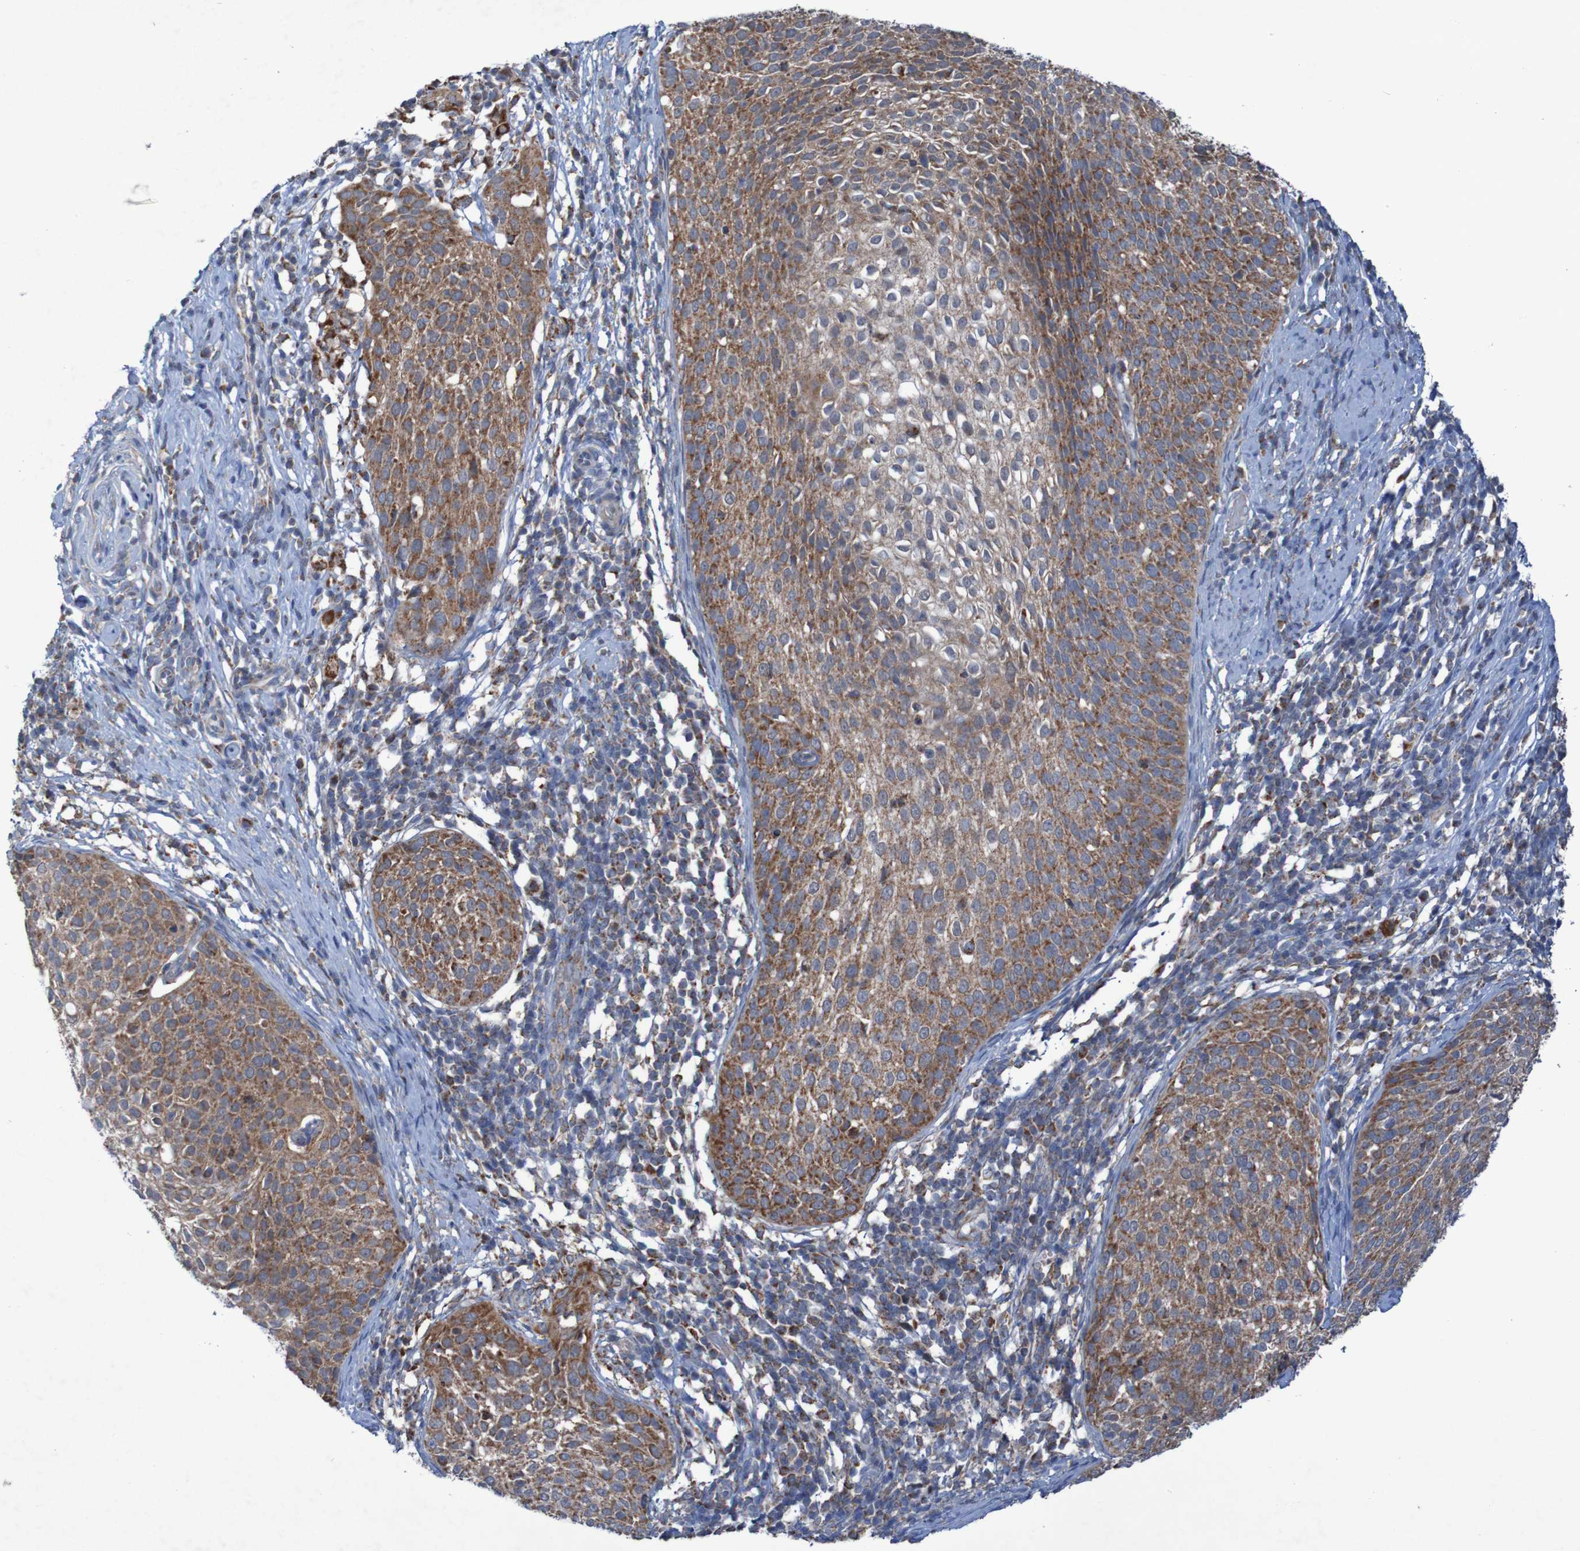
{"staining": {"intensity": "moderate", "quantity": ">75%", "location": "cytoplasmic/membranous"}, "tissue": "cervical cancer", "cell_type": "Tumor cells", "image_type": "cancer", "snomed": [{"axis": "morphology", "description": "Squamous cell carcinoma, NOS"}, {"axis": "topography", "description": "Cervix"}], "caption": "Brown immunohistochemical staining in human cervical cancer displays moderate cytoplasmic/membranous staining in approximately >75% of tumor cells. (brown staining indicates protein expression, while blue staining denotes nuclei).", "gene": "CCDC51", "patient": {"sex": "female", "age": 51}}